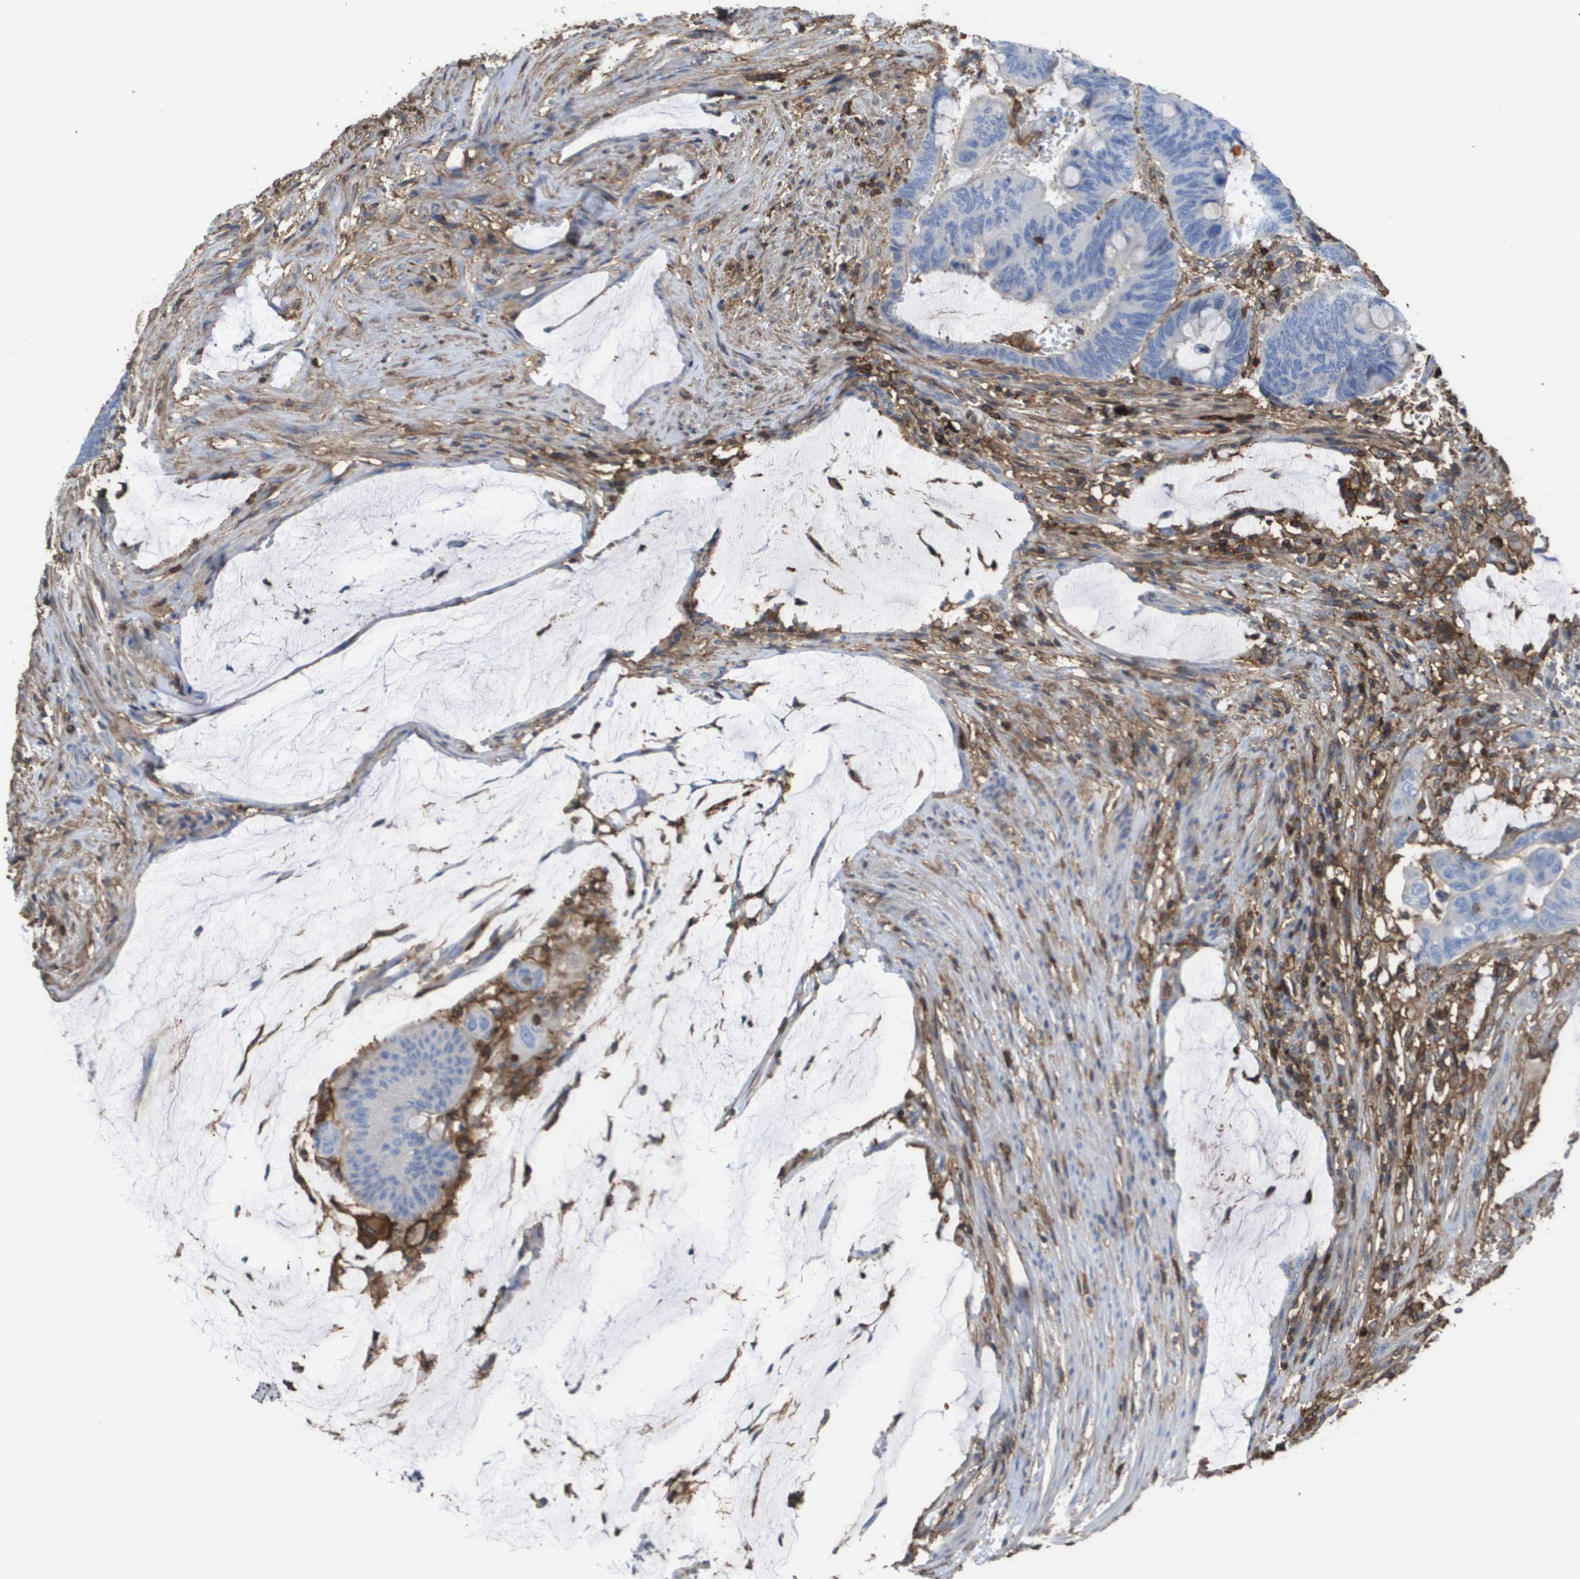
{"staining": {"intensity": "negative", "quantity": "none", "location": "none"}, "tissue": "colorectal cancer", "cell_type": "Tumor cells", "image_type": "cancer", "snomed": [{"axis": "morphology", "description": "Normal tissue, NOS"}, {"axis": "morphology", "description": "Adenocarcinoma, NOS"}, {"axis": "topography", "description": "Rectum"}], "caption": "A high-resolution micrograph shows immunohistochemistry staining of colorectal cancer, which demonstrates no significant staining in tumor cells.", "gene": "PASK", "patient": {"sex": "male", "age": 92}}